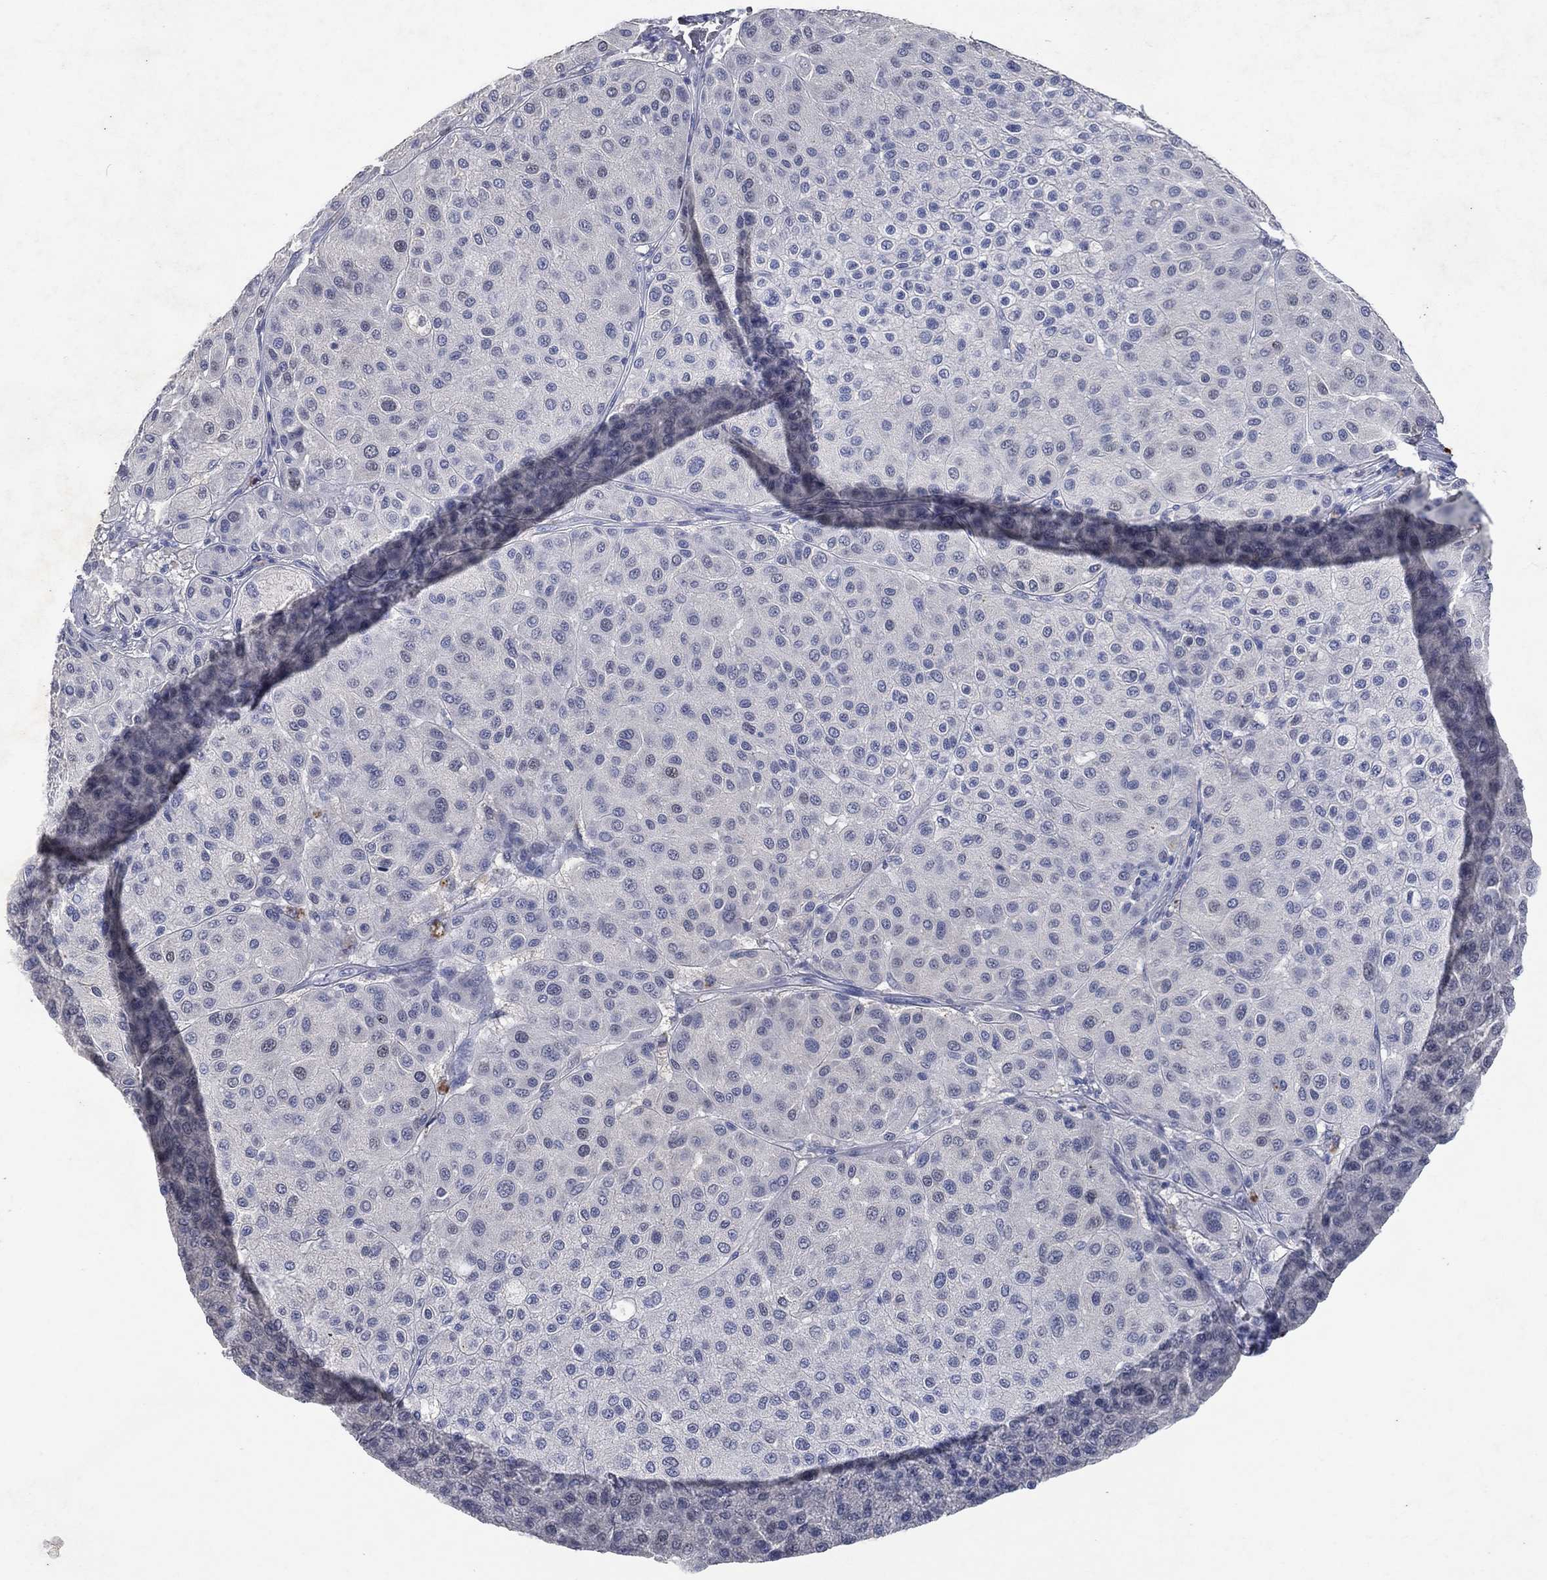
{"staining": {"intensity": "negative", "quantity": "none", "location": "none"}, "tissue": "melanoma", "cell_type": "Tumor cells", "image_type": "cancer", "snomed": [{"axis": "morphology", "description": "Malignant melanoma, Metastatic site"}, {"axis": "topography", "description": "Smooth muscle"}], "caption": "Malignant melanoma (metastatic site) stained for a protein using immunohistochemistry (IHC) demonstrates no positivity tumor cells.", "gene": "FSCN2", "patient": {"sex": "male", "age": 41}}